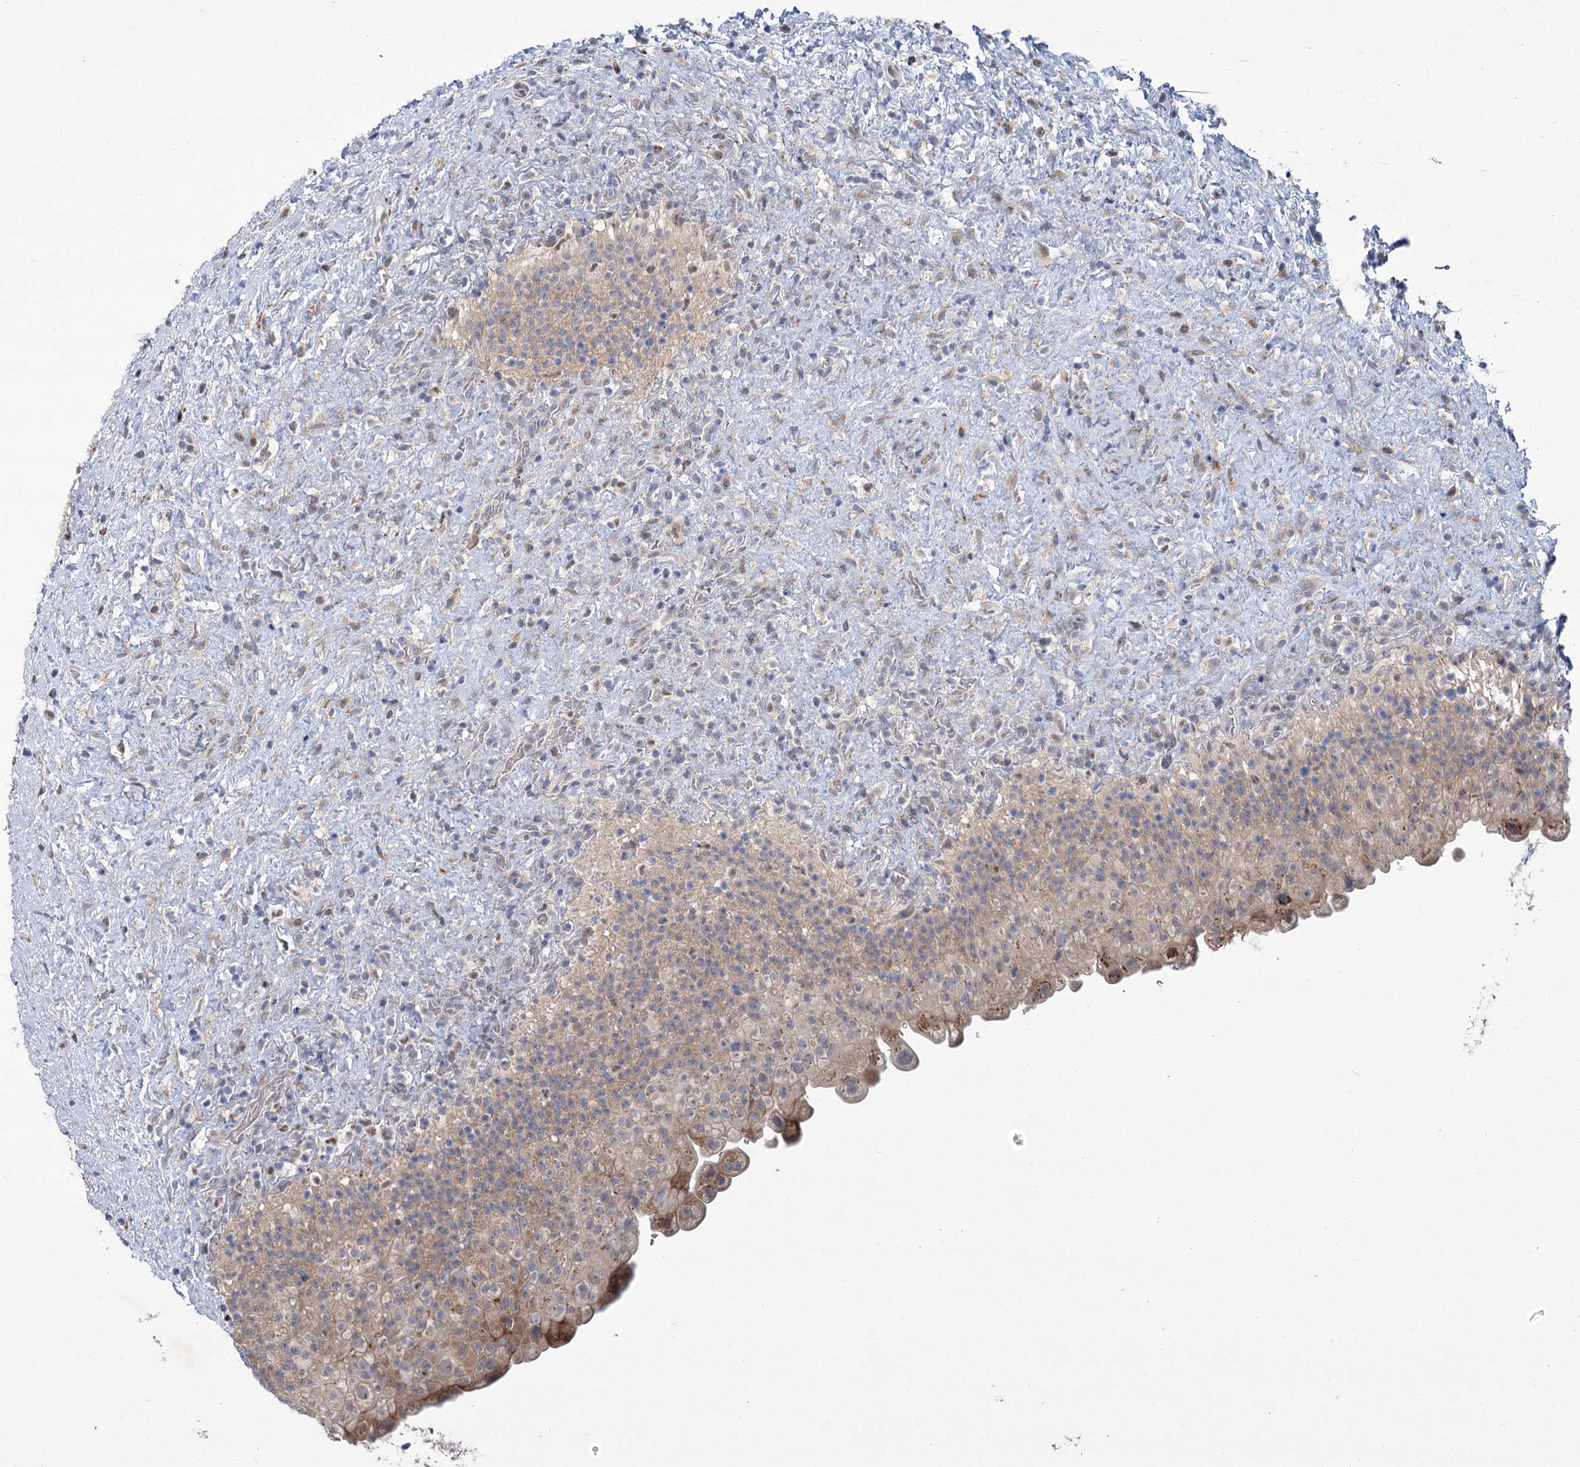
{"staining": {"intensity": "weak", "quantity": ">75%", "location": "cytoplasmic/membranous"}, "tissue": "urinary bladder", "cell_type": "Urothelial cells", "image_type": "normal", "snomed": [{"axis": "morphology", "description": "Normal tissue, NOS"}, {"axis": "topography", "description": "Urinary bladder"}], "caption": "Benign urinary bladder was stained to show a protein in brown. There is low levels of weak cytoplasmic/membranous expression in about >75% of urothelial cells.", "gene": "GCNT4", "patient": {"sex": "female", "age": 27}}